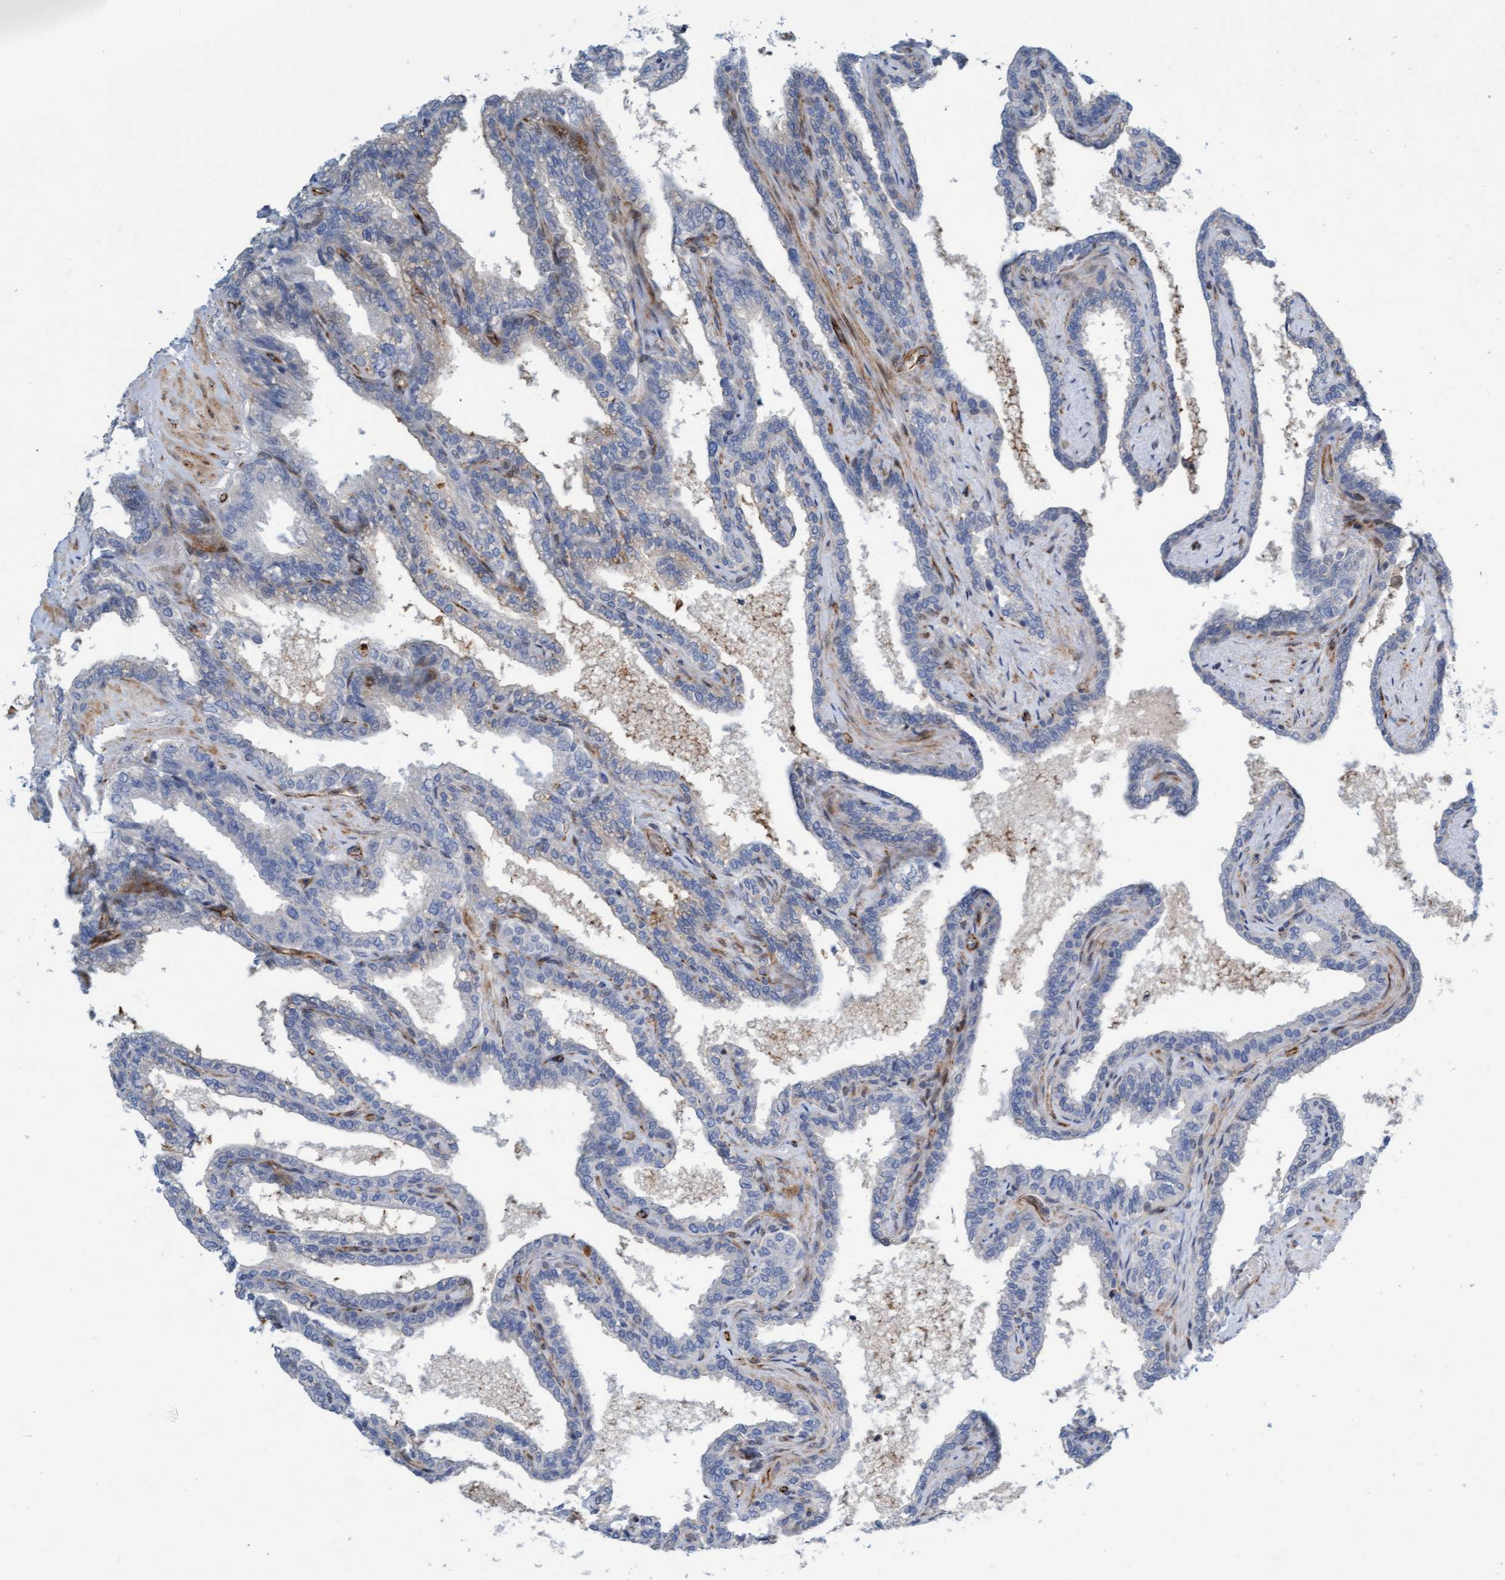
{"staining": {"intensity": "negative", "quantity": "none", "location": "none"}, "tissue": "seminal vesicle", "cell_type": "Glandular cells", "image_type": "normal", "snomed": [{"axis": "morphology", "description": "Normal tissue, NOS"}, {"axis": "topography", "description": "Seminal veicle"}], "caption": "Seminal vesicle was stained to show a protein in brown. There is no significant positivity in glandular cells. (DAB immunohistochemistry with hematoxylin counter stain).", "gene": "POLG2", "patient": {"sex": "male", "age": 46}}